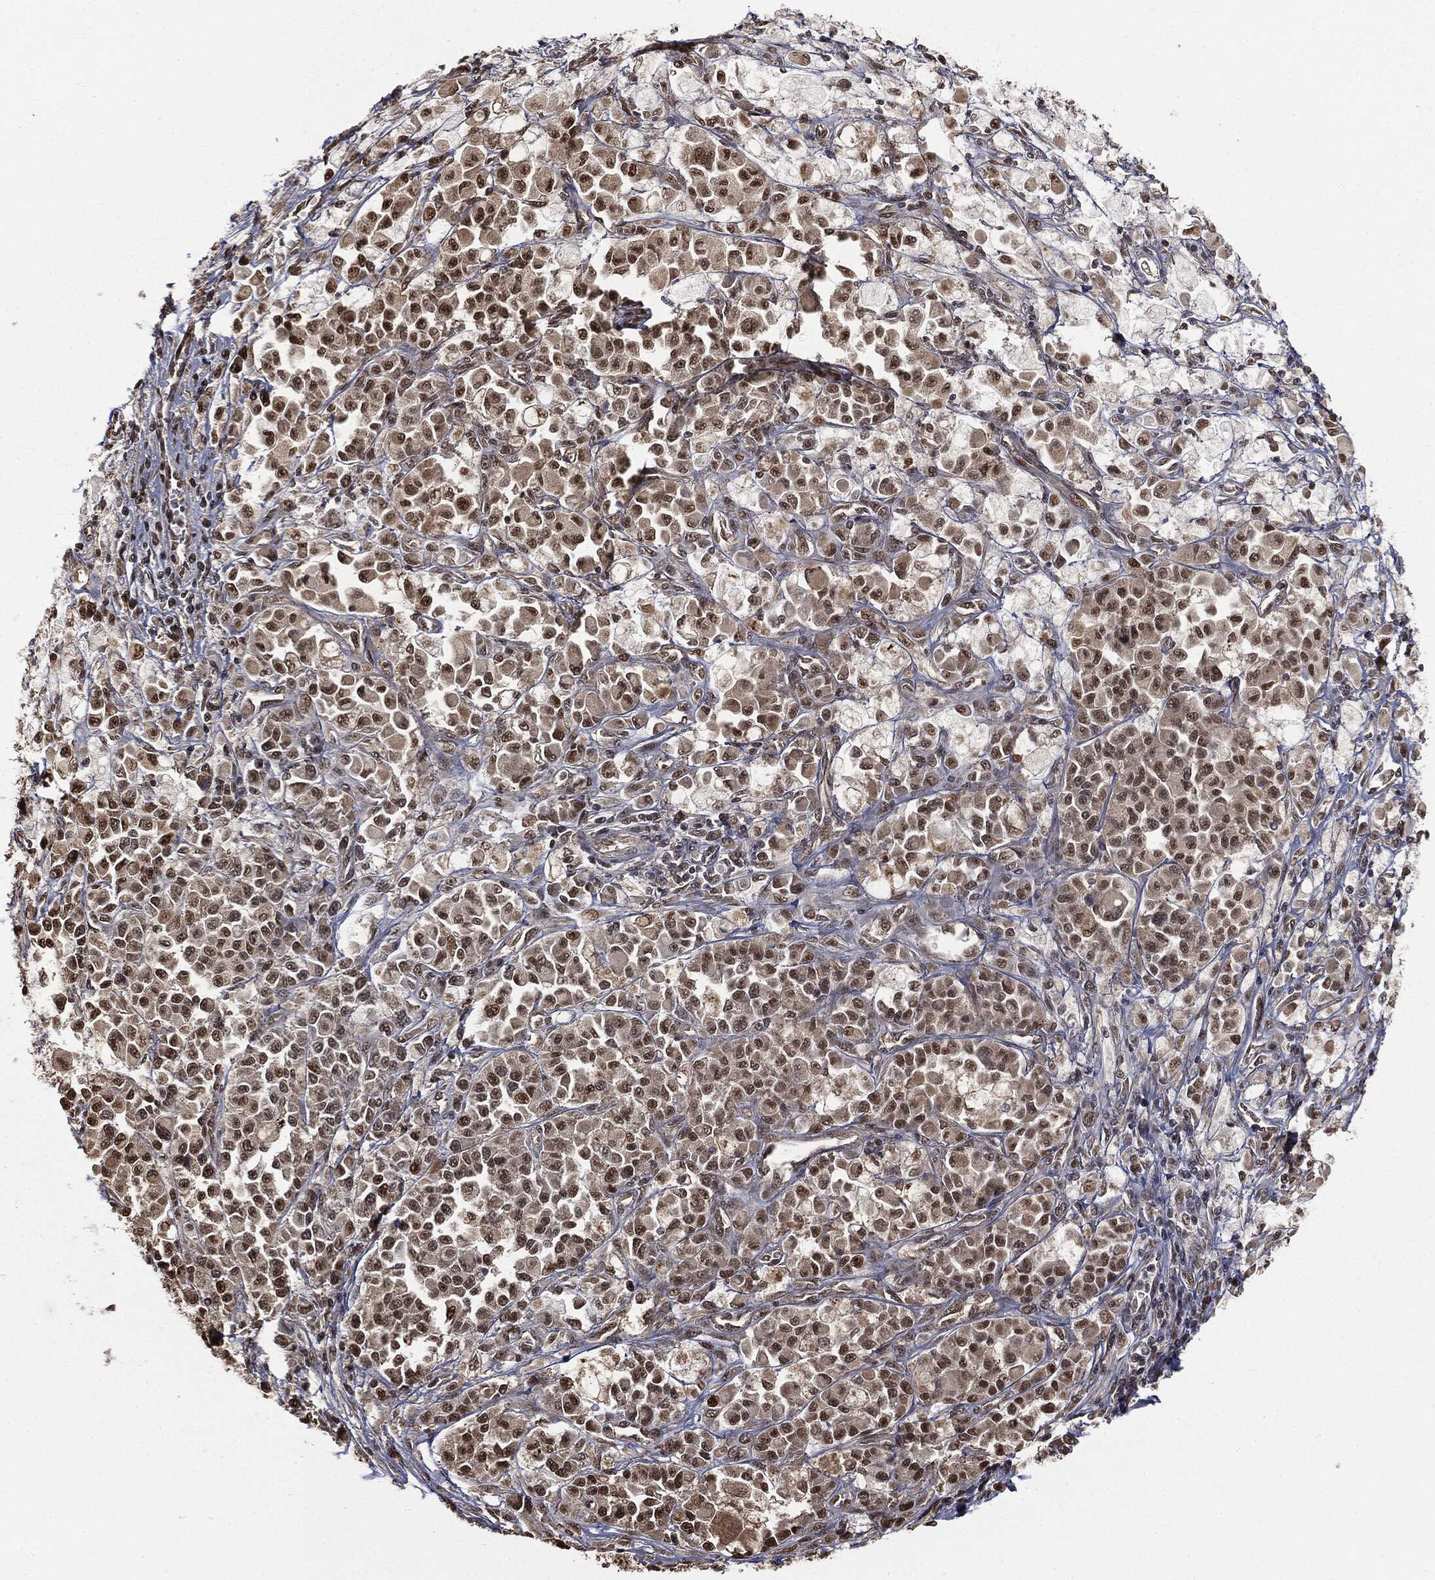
{"staining": {"intensity": "strong", "quantity": "25%-75%", "location": "nuclear"}, "tissue": "melanoma", "cell_type": "Tumor cells", "image_type": "cancer", "snomed": [{"axis": "morphology", "description": "Malignant melanoma, NOS"}, {"axis": "topography", "description": "Skin"}], "caption": "Protein staining of malignant melanoma tissue demonstrates strong nuclear staining in about 25%-75% of tumor cells. (DAB IHC, brown staining for protein, blue staining for nuclei).", "gene": "SHLD2", "patient": {"sex": "female", "age": 58}}